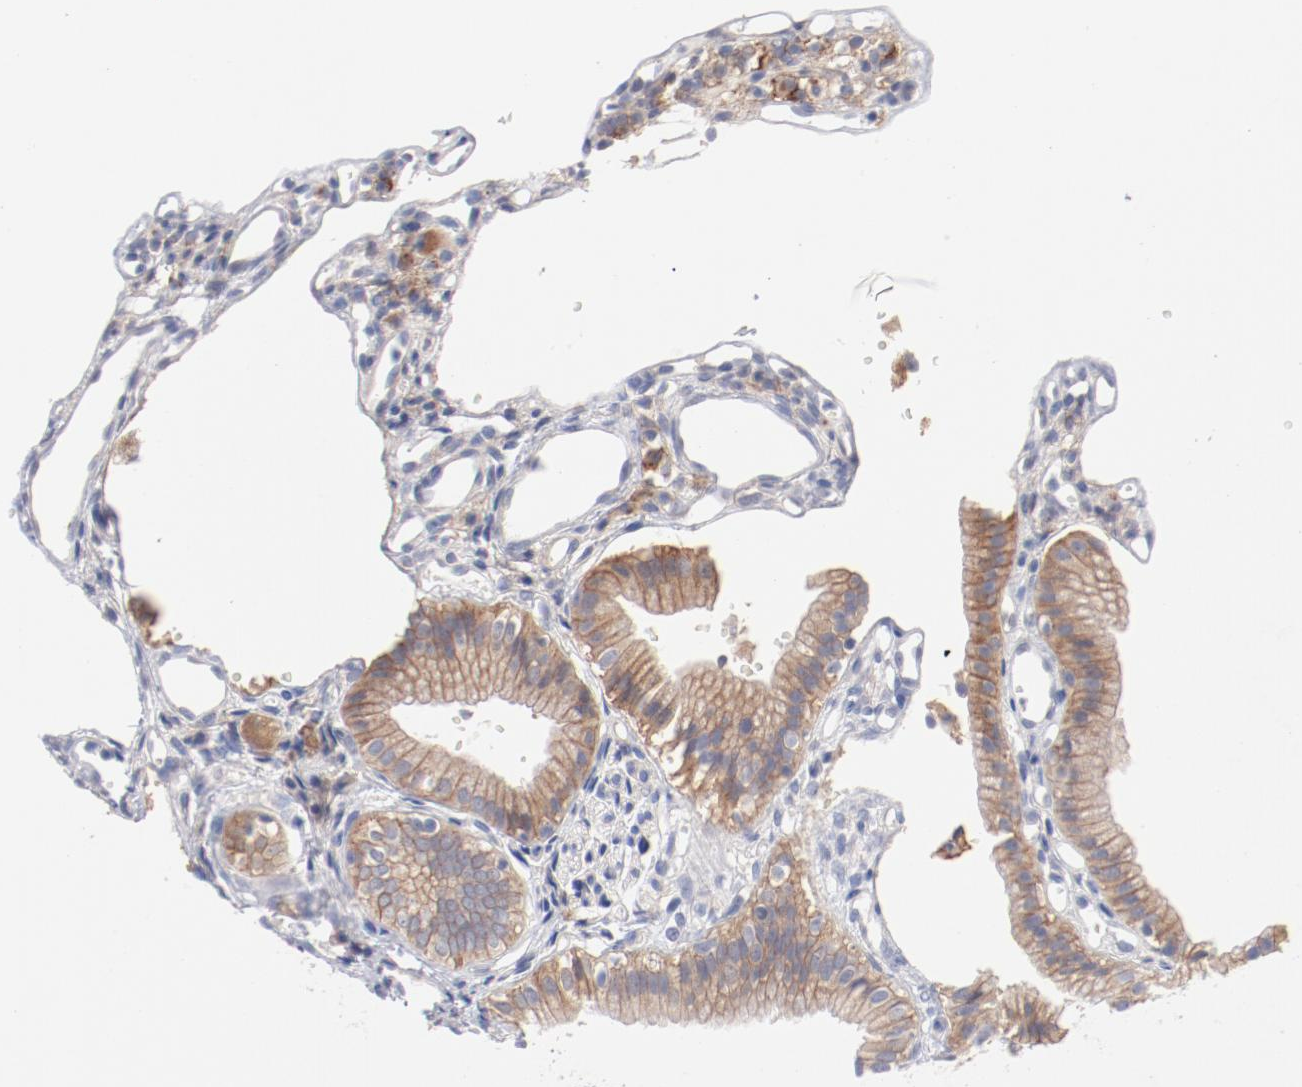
{"staining": {"intensity": "moderate", "quantity": ">75%", "location": "cytoplasmic/membranous"}, "tissue": "gallbladder", "cell_type": "Glandular cells", "image_type": "normal", "snomed": [{"axis": "morphology", "description": "Normal tissue, NOS"}, {"axis": "topography", "description": "Gallbladder"}], "caption": "Immunohistochemistry (IHC) (DAB) staining of normal gallbladder displays moderate cytoplasmic/membranous protein expression in about >75% of glandular cells. The protein of interest is stained brown, and the nuclei are stained in blue (DAB IHC with brightfield microscopy, high magnification).", "gene": "SETD3", "patient": {"sex": "male", "age": 65}}